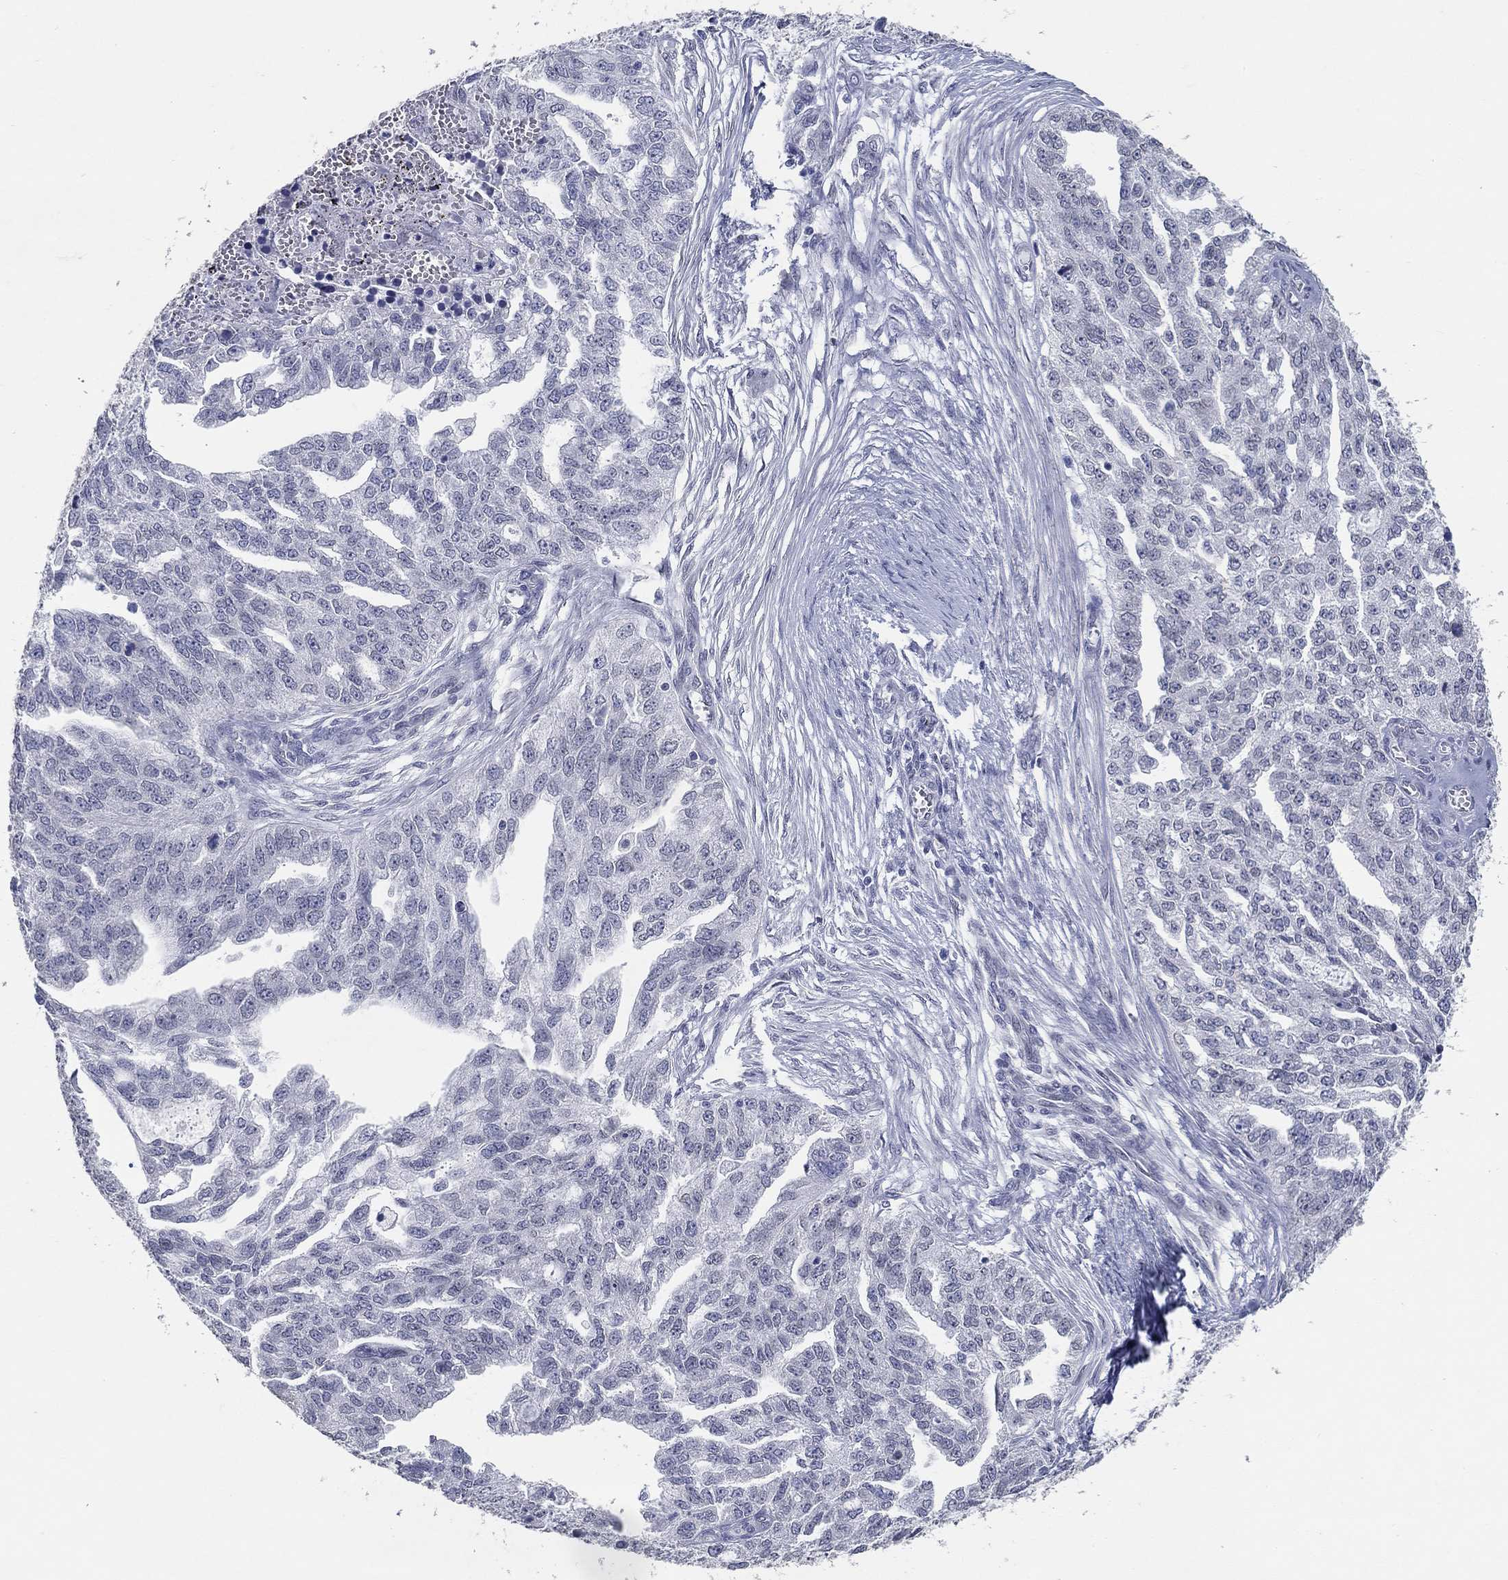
{"staining": {"intensity": "negative", "quantity": "none", "location": "none"}, "tissue": "ovarian cancer", "cell_type": "Tumor cells", "image_type": "cancer", "snomed": [{"axis": "morphology", "description": "Cystadenocarcinoma, serous, NOS"}, {"axis": "topography", "description": "Ovary"}], "caption": "Ovarian cancer was stained to show a protein in brown. There is no significant positivity in tumor cells.", "gene": "NUP155", "patient": {"sex": "female", "age": 51}}